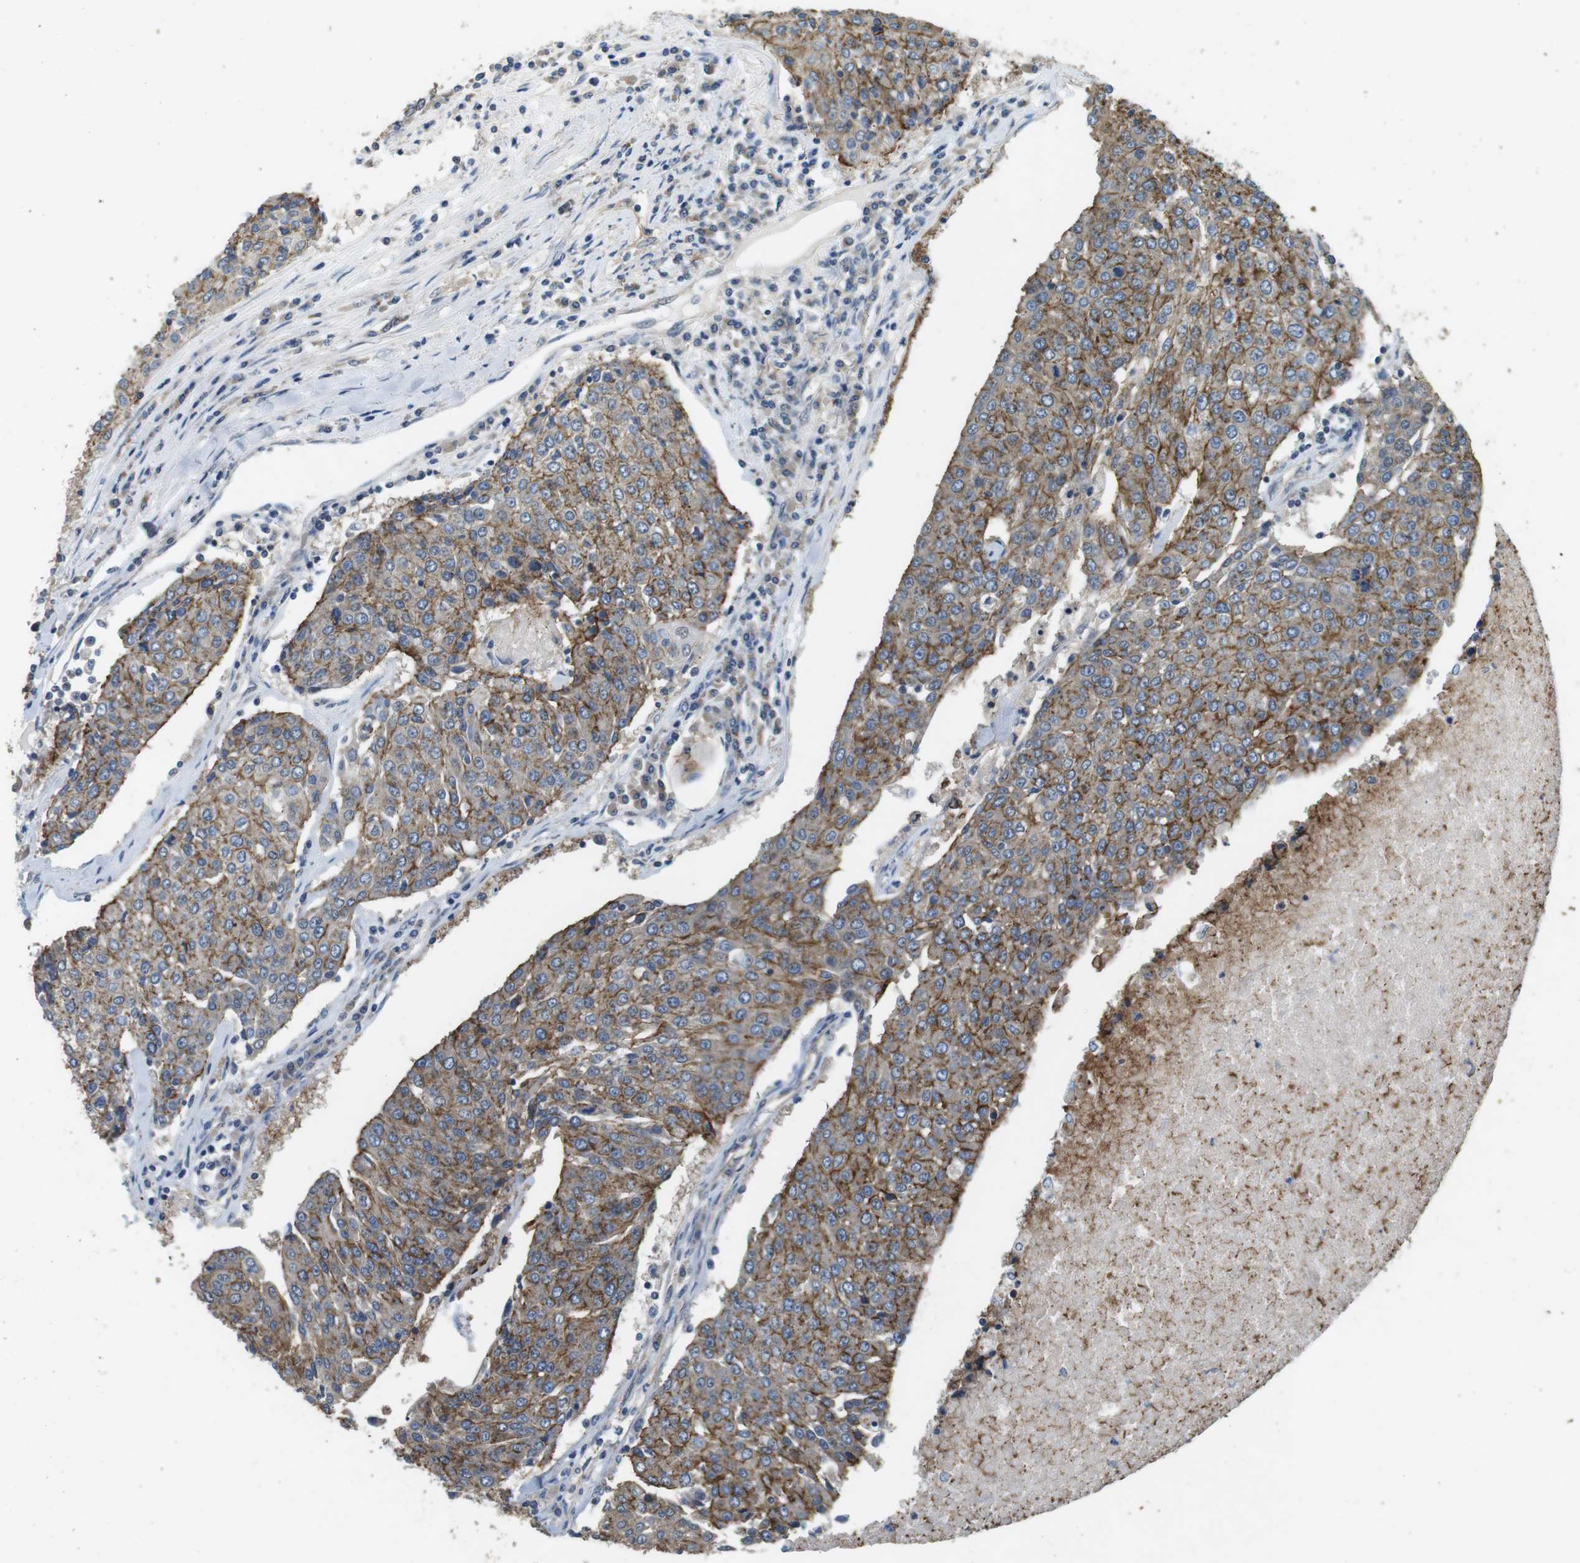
{"staining": {"intensity": "moderate", "quantity": ">75%", "location": "cytoplasmic/membranous"}, "tissue": "urothelial cancer", "cell_type": "Tumor cells", "image_type": "cancer", "snomed": [{"axis": "morphology", "description": "Urothelial carcinoma, High grade"}, {"axis": "topography", "description": "Urinary bladder"}], "caption": "Protein expression analysis of human urothelial cancer reveals moderate cytoplasmic/membranous positivity in about >75% of tumor cells. The protein is stained brown, and the nuclei are stained in blue (DAB (3,3'-diaminobenzidine) IHC with brightfield microscopy, high magnification).", "gene": "CLDN7", "patient": {"sex": "female", "age": 85}}